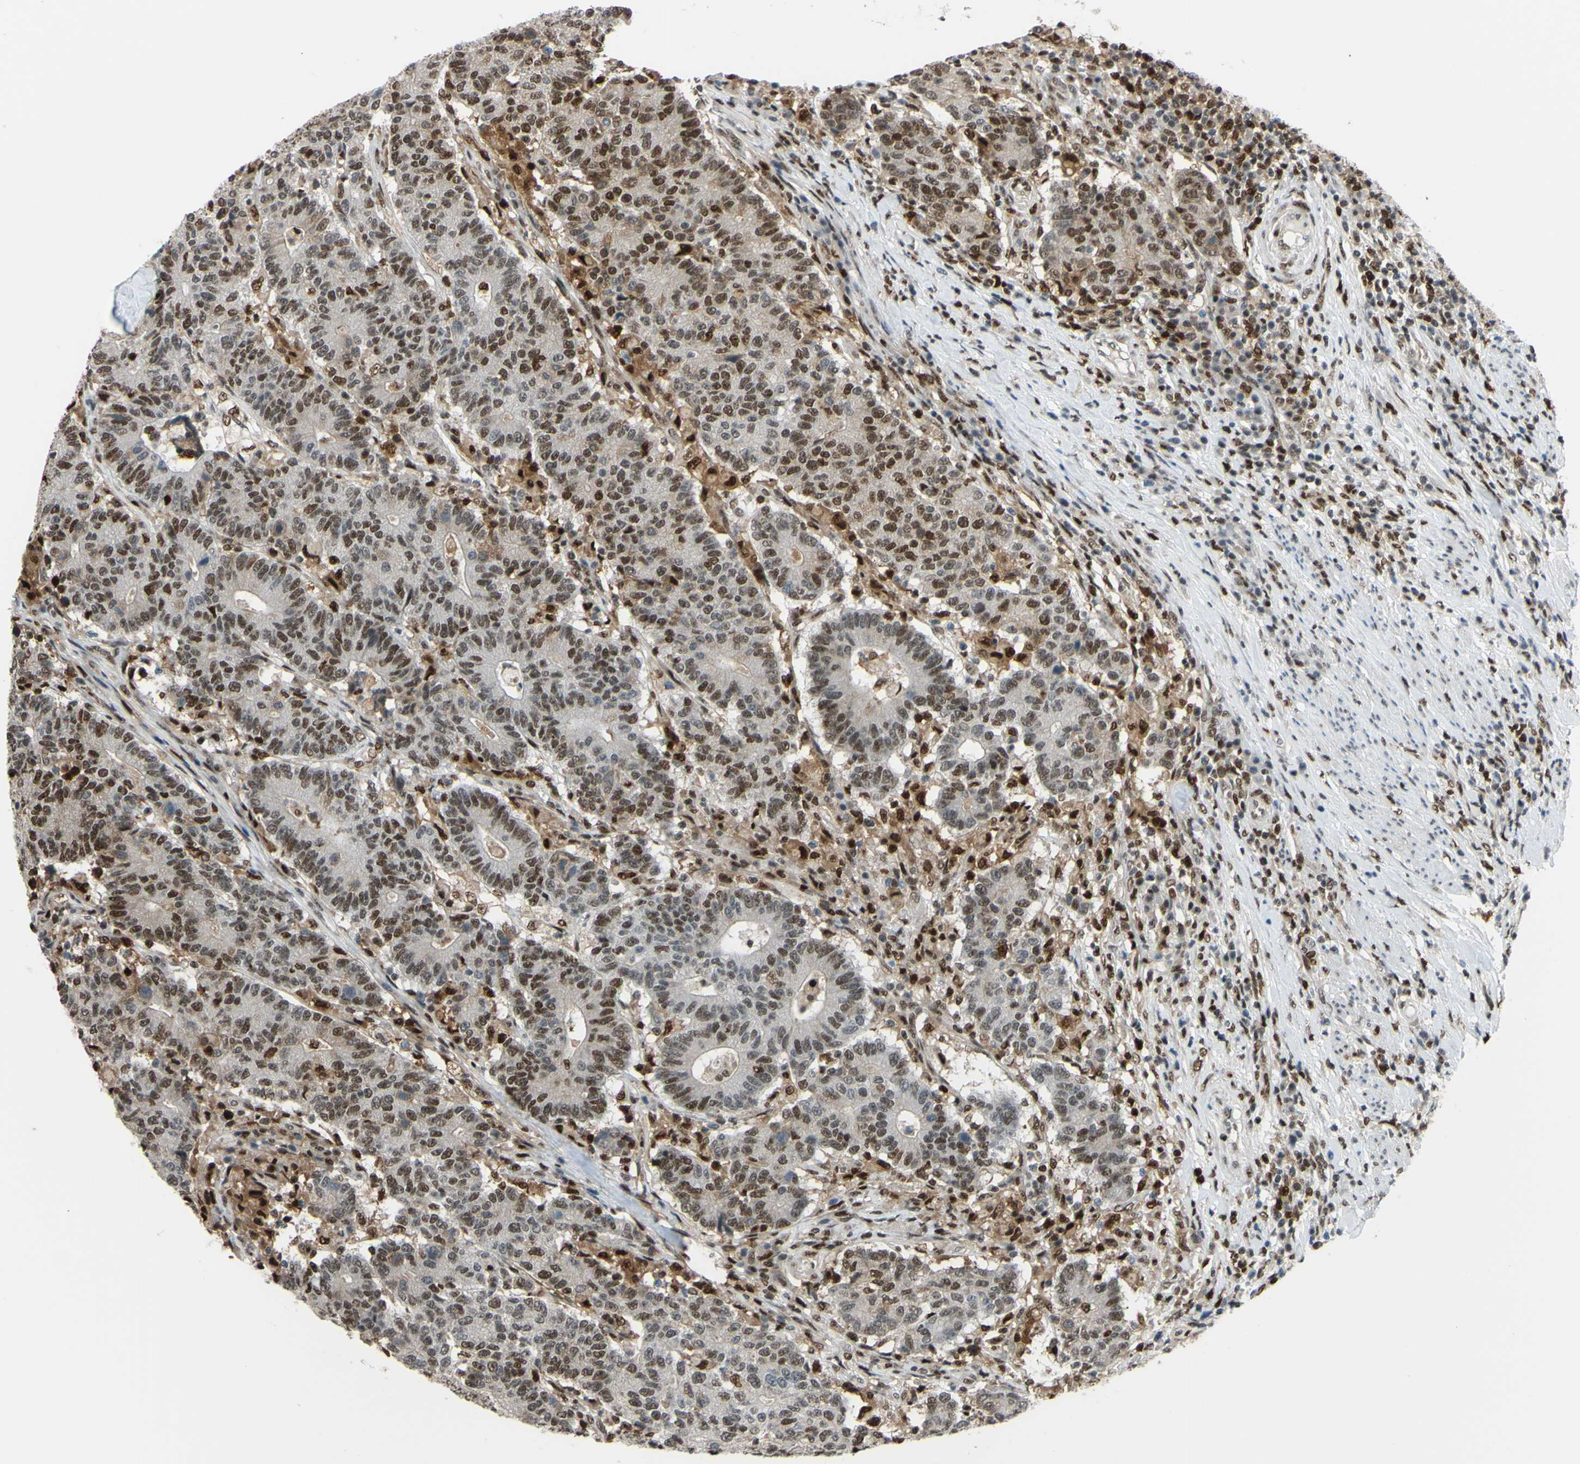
{"staining": {"intensity": "moderate", "quantity": ">75%", "location": "cytoplasmic/membranous,nuclear"}, "tissue": "colorectal cancer", "cell_type": "Tumor cells", "image_type": "cancer", "snomed": [{"axis": "morphology", "description": "Normal tissue, NOS"}, {"axis": "morphology", "description": "Adenocarcinoma, NOS"}, {"axis": "topography", "description": "Colon"}], "caption": "Immunohistochemical staining of colorectal cancer demonstrates medium levels of moderate cytoplasmic/membranous and nuclear staining in about >75% of tumor cells.", "gene": "FKBP5", "patient": {"sex": "female", "age": 75}}